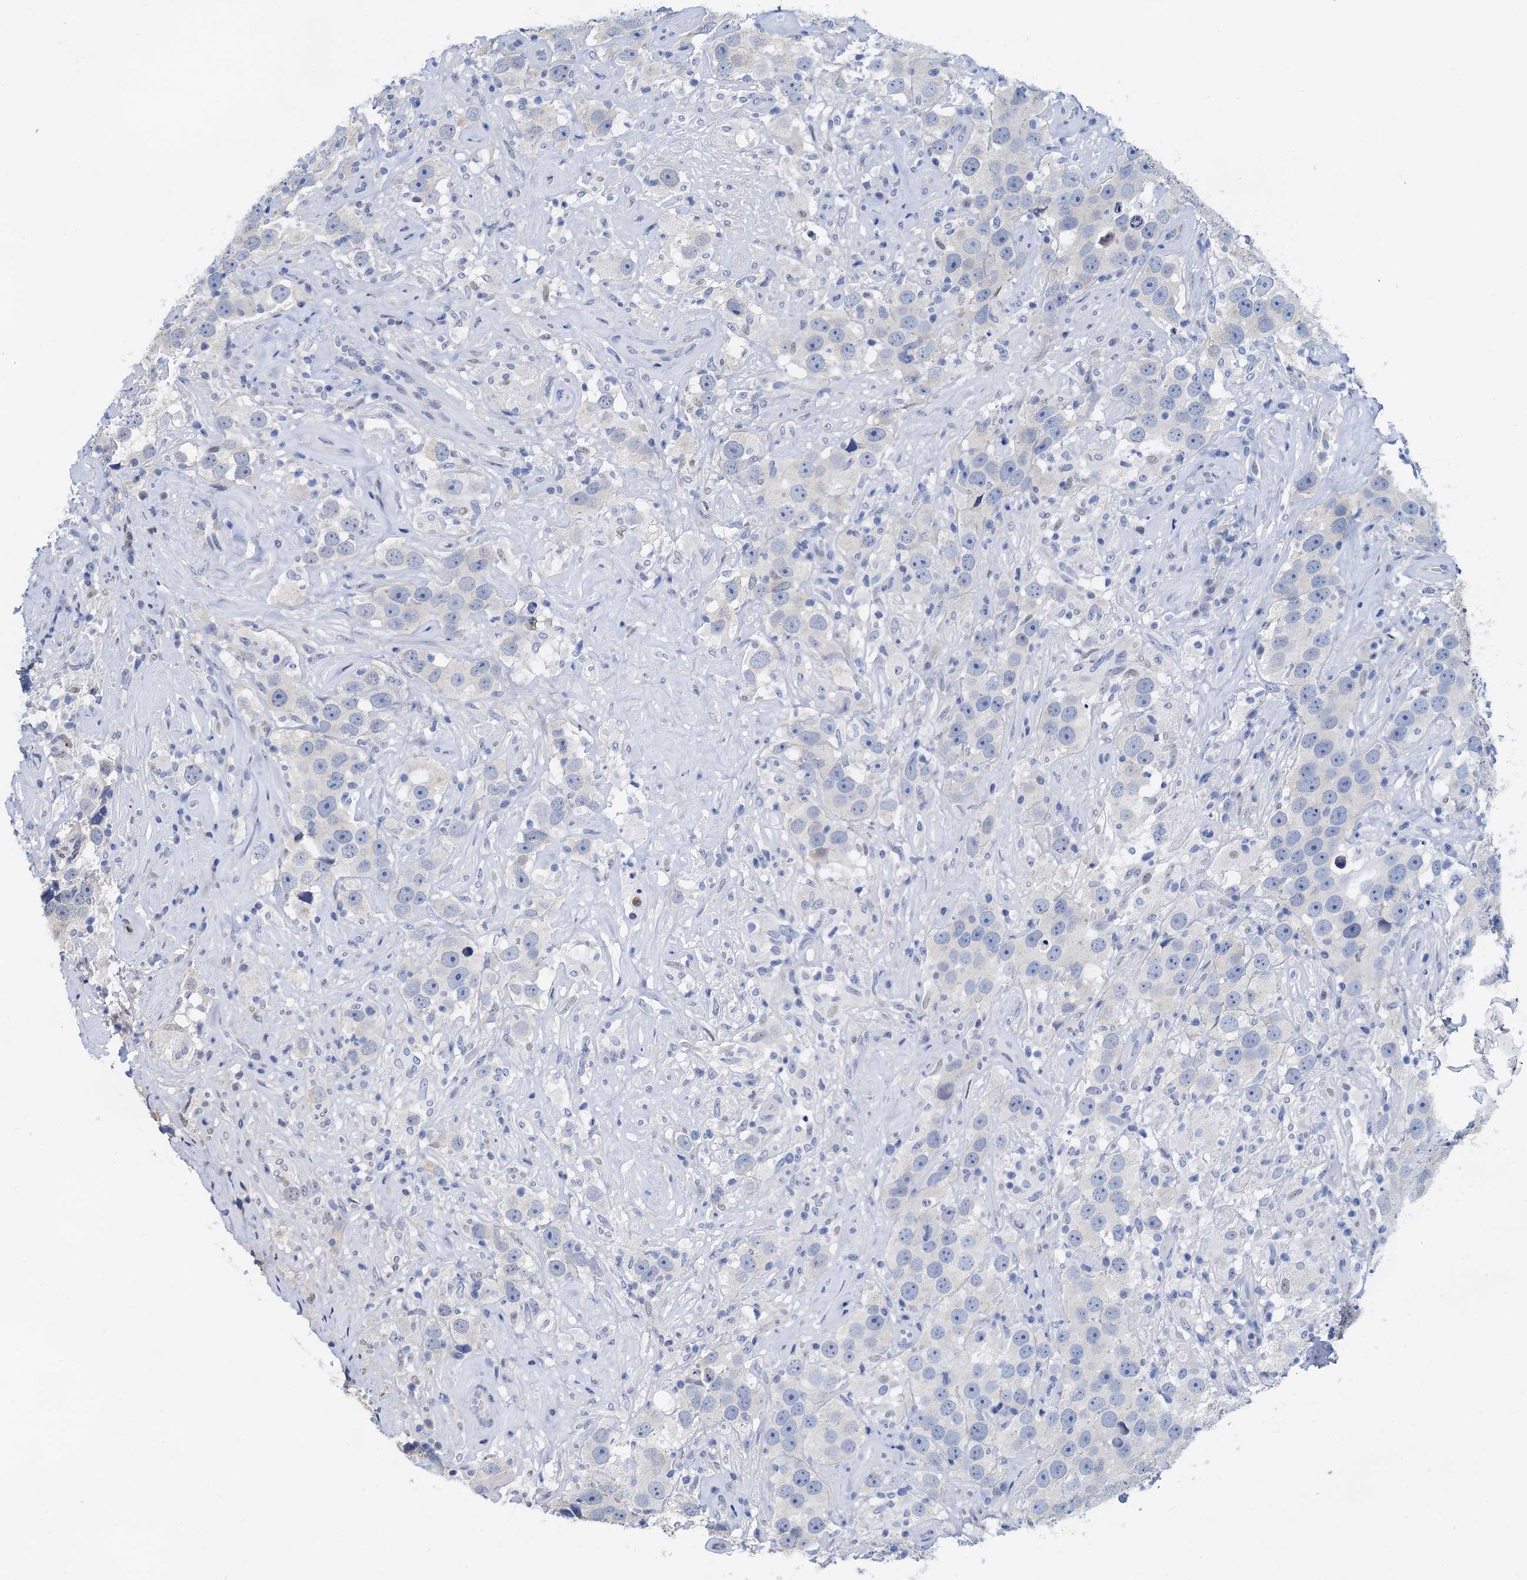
{"staining": {"intensity": "weak", "quantity": "<25%", "location": "cytoplasmic/membranous"}, "tissue": "testis cancer", "cell_type": "Tumor cells", "image_type": "cancer", "snomed": [{"axis": "morphology", "description": "Seminoma, NOS"}, {"axis": "topography", "description": "Testis"}], "caption": "IHC of seminoma (testis) displays no expression in tumor cells.", "gene": "PTGES3", "patient": {"sex": "male", "age": 49}}